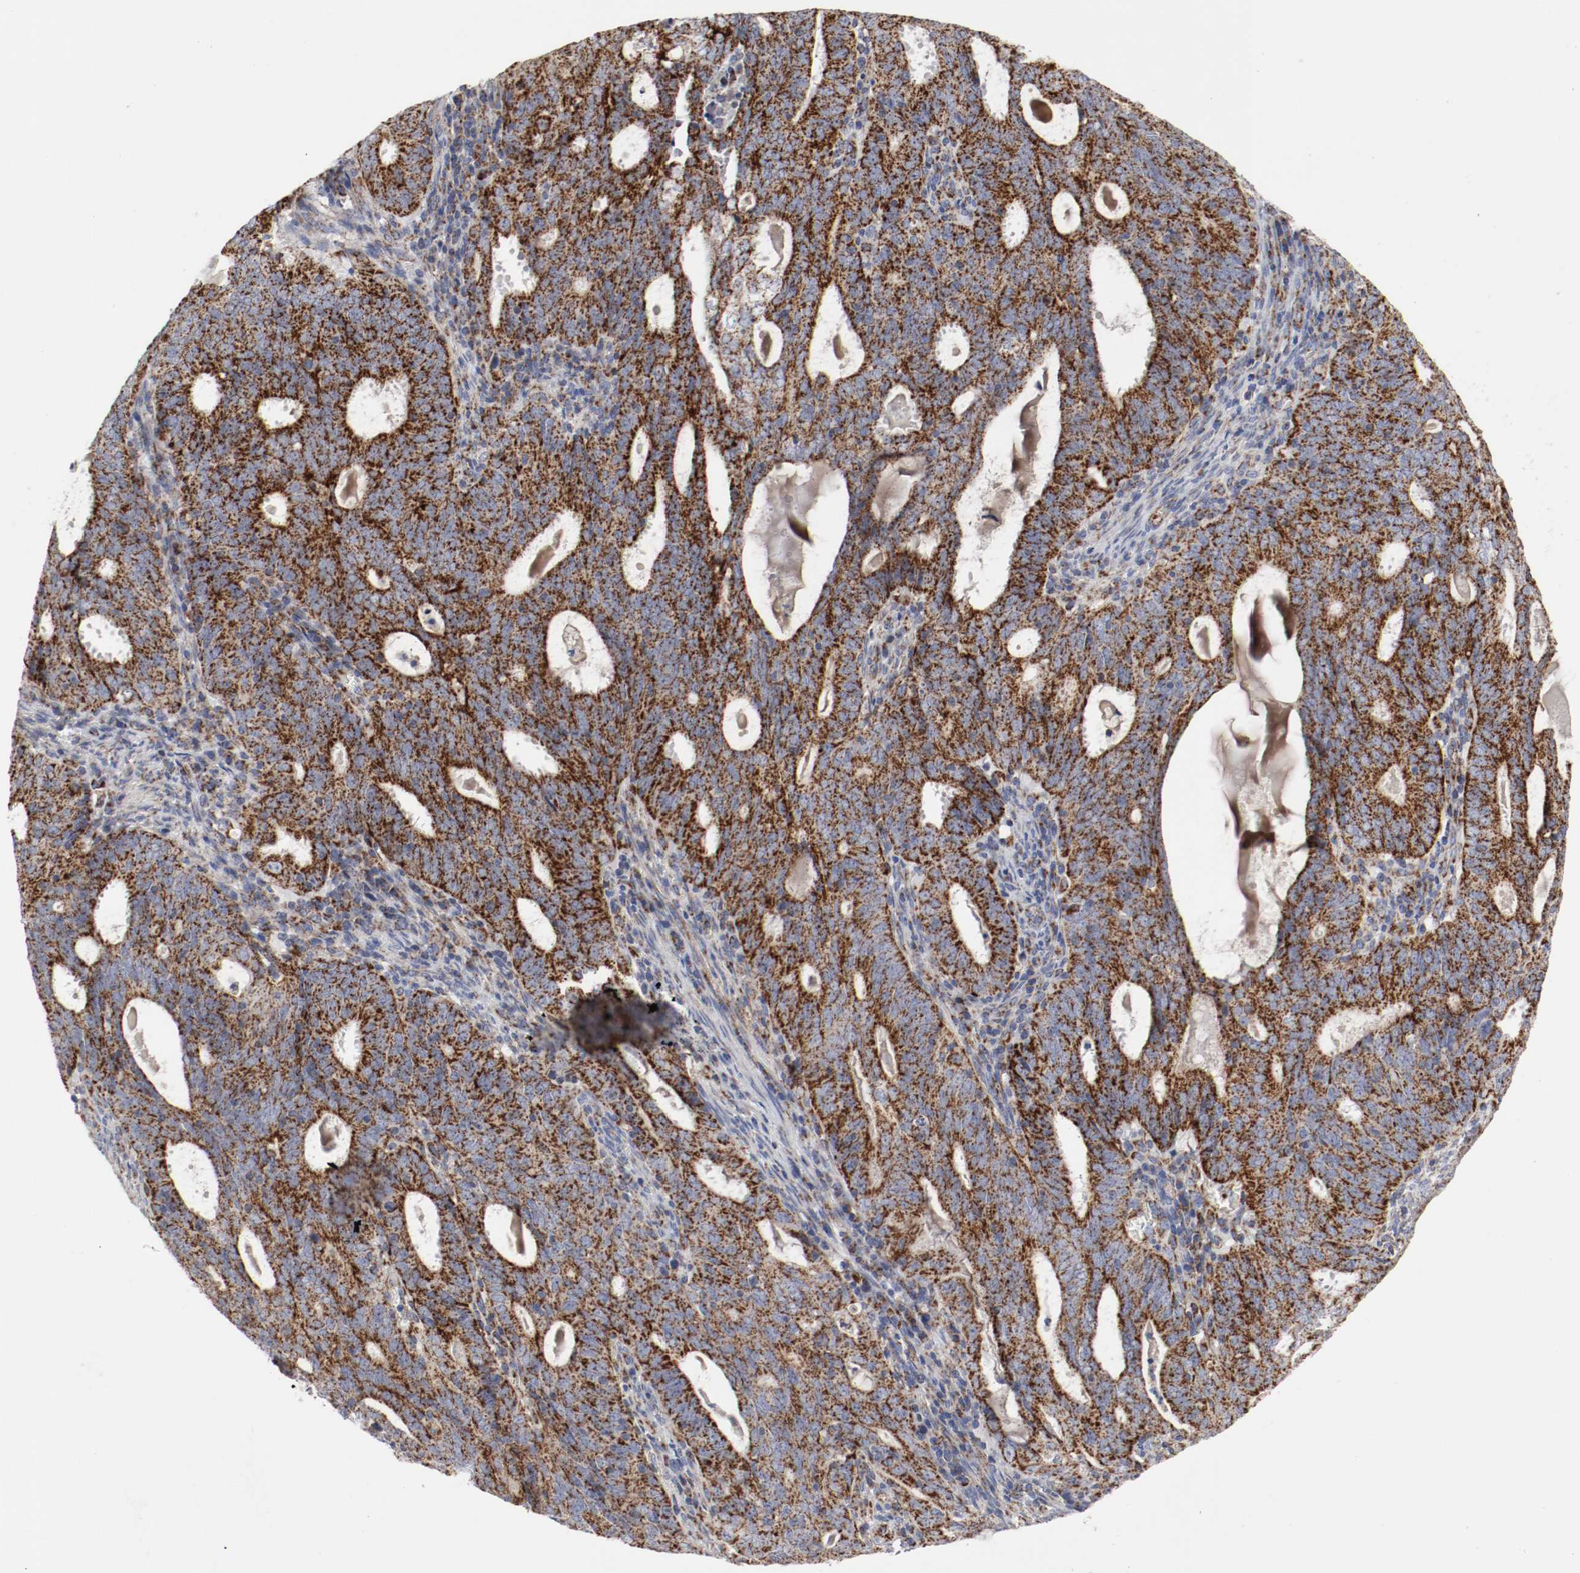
{"staining": {"intensity": "strong", "quantity": ">75%", "location": "cytoplasmic/membranous"}, "tissue": "cervical cancer", "cell_type": "Tumor cells", "image_type": "cancer", "snomed": [{"axis": "morphology", "description": "Adenocarcinoma, NOS"}, {"axis": "topography", "description": "Cervix"}], "caption": "This micrograph exhibits IHC staining of human cervical cancer, with high strong cytoplasmic/membranous staining in about >75% of tumor cells.", "gene": "AFG3L2", "patient": {"sex": "female", "age": 44}}